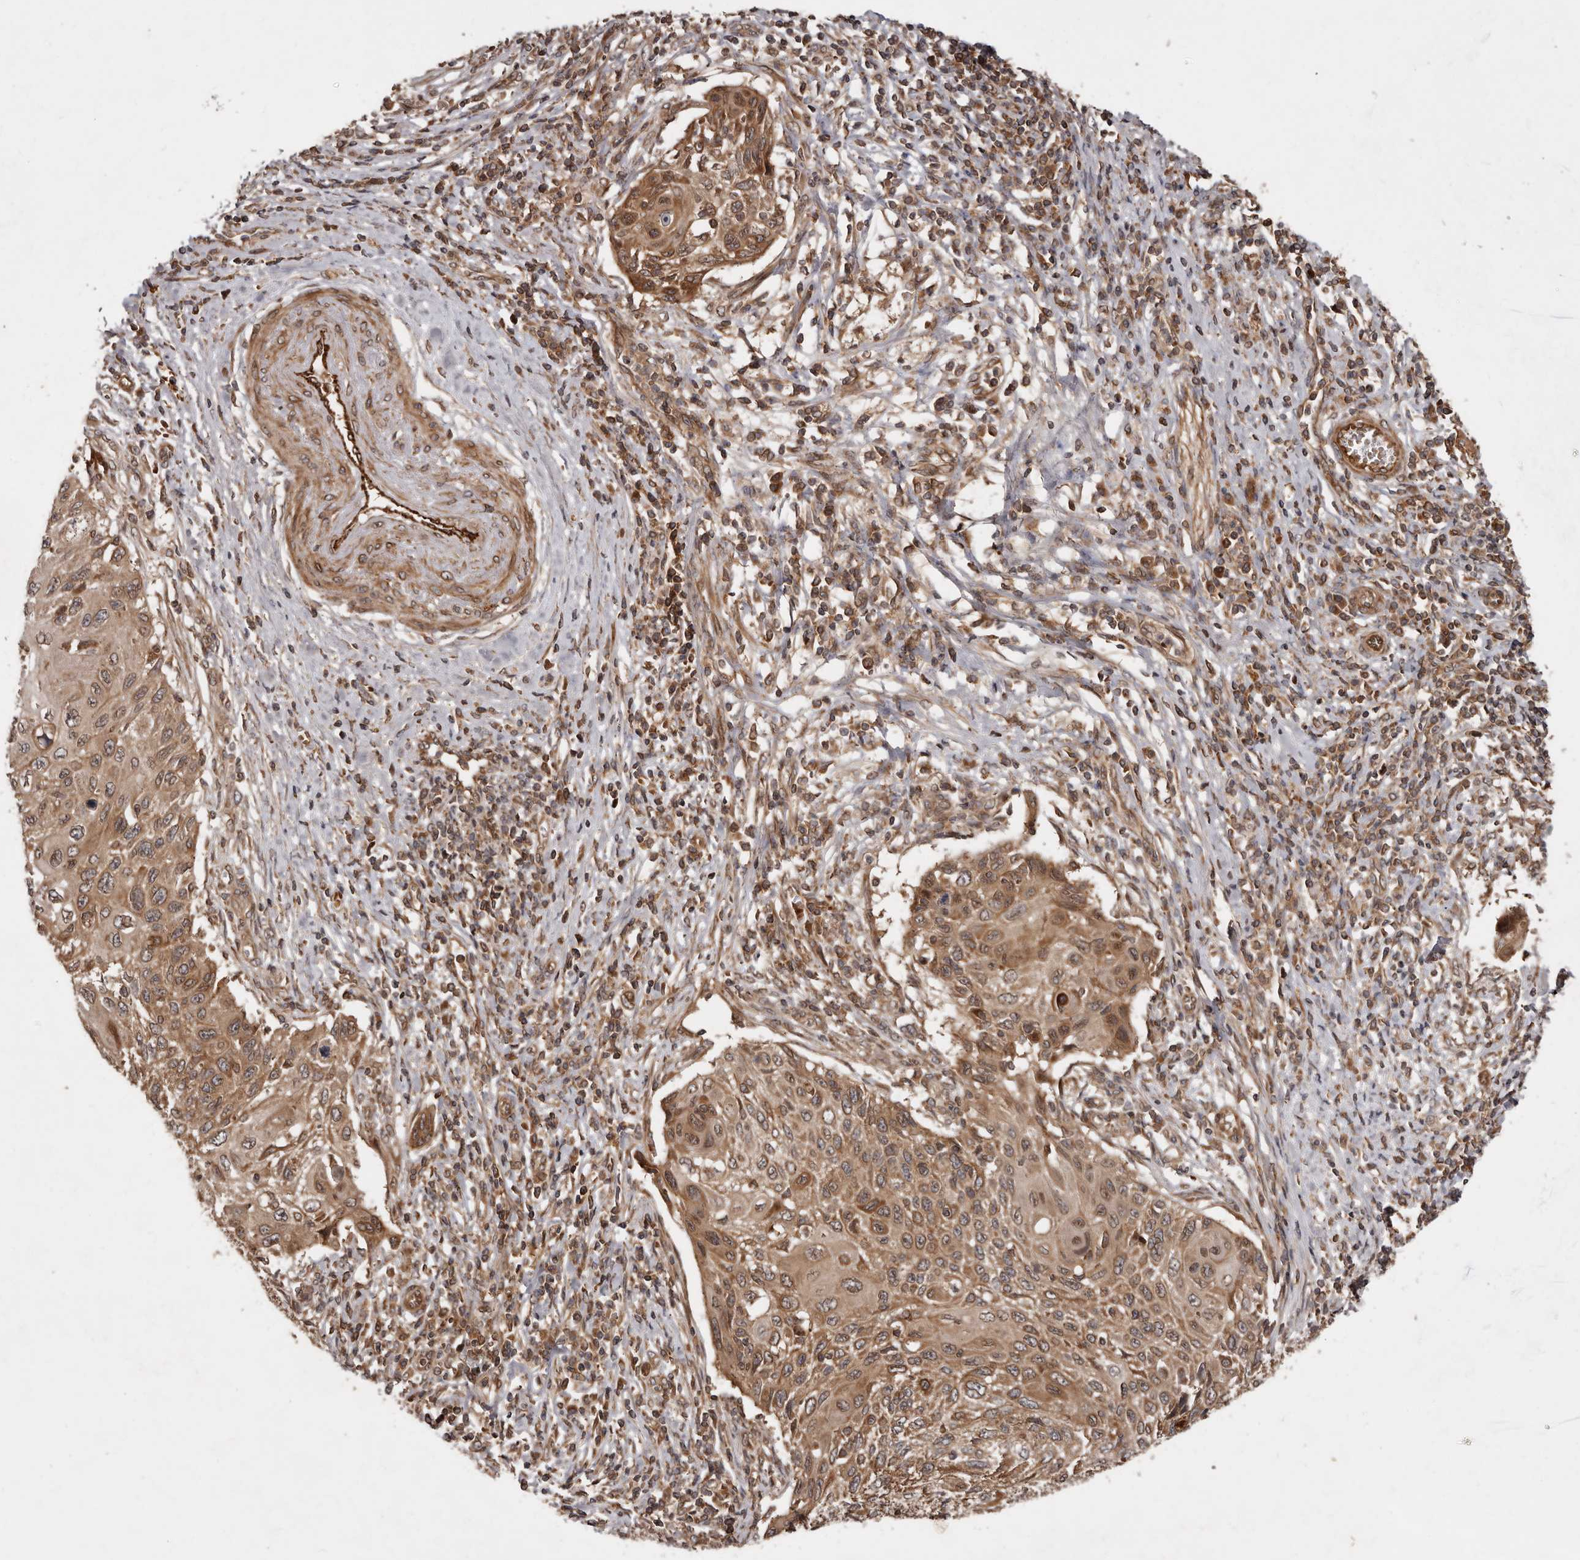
{"staining": {"intensity": "moderate", "quantity": ">75%", "location": "cytoplasmic/membranous"}, "tissue": "cervical cancer", "cell_type": "Tumor cells", "image_type": "cancer", "snomed": [{"axis": "morphology", "description": "Squamous cell carcinoma, NOS"}, {"axis": "topography", "description": "Cervix"}], "caption": "This micrograph demonstrates IHC staining of human cervical squamous cell carcinoma, with medium moderate cytoplasmic/membranous staining in about >75% of tumor cells.", "gene": "STK36", "patient": {"sex": "female", "age": 70}}